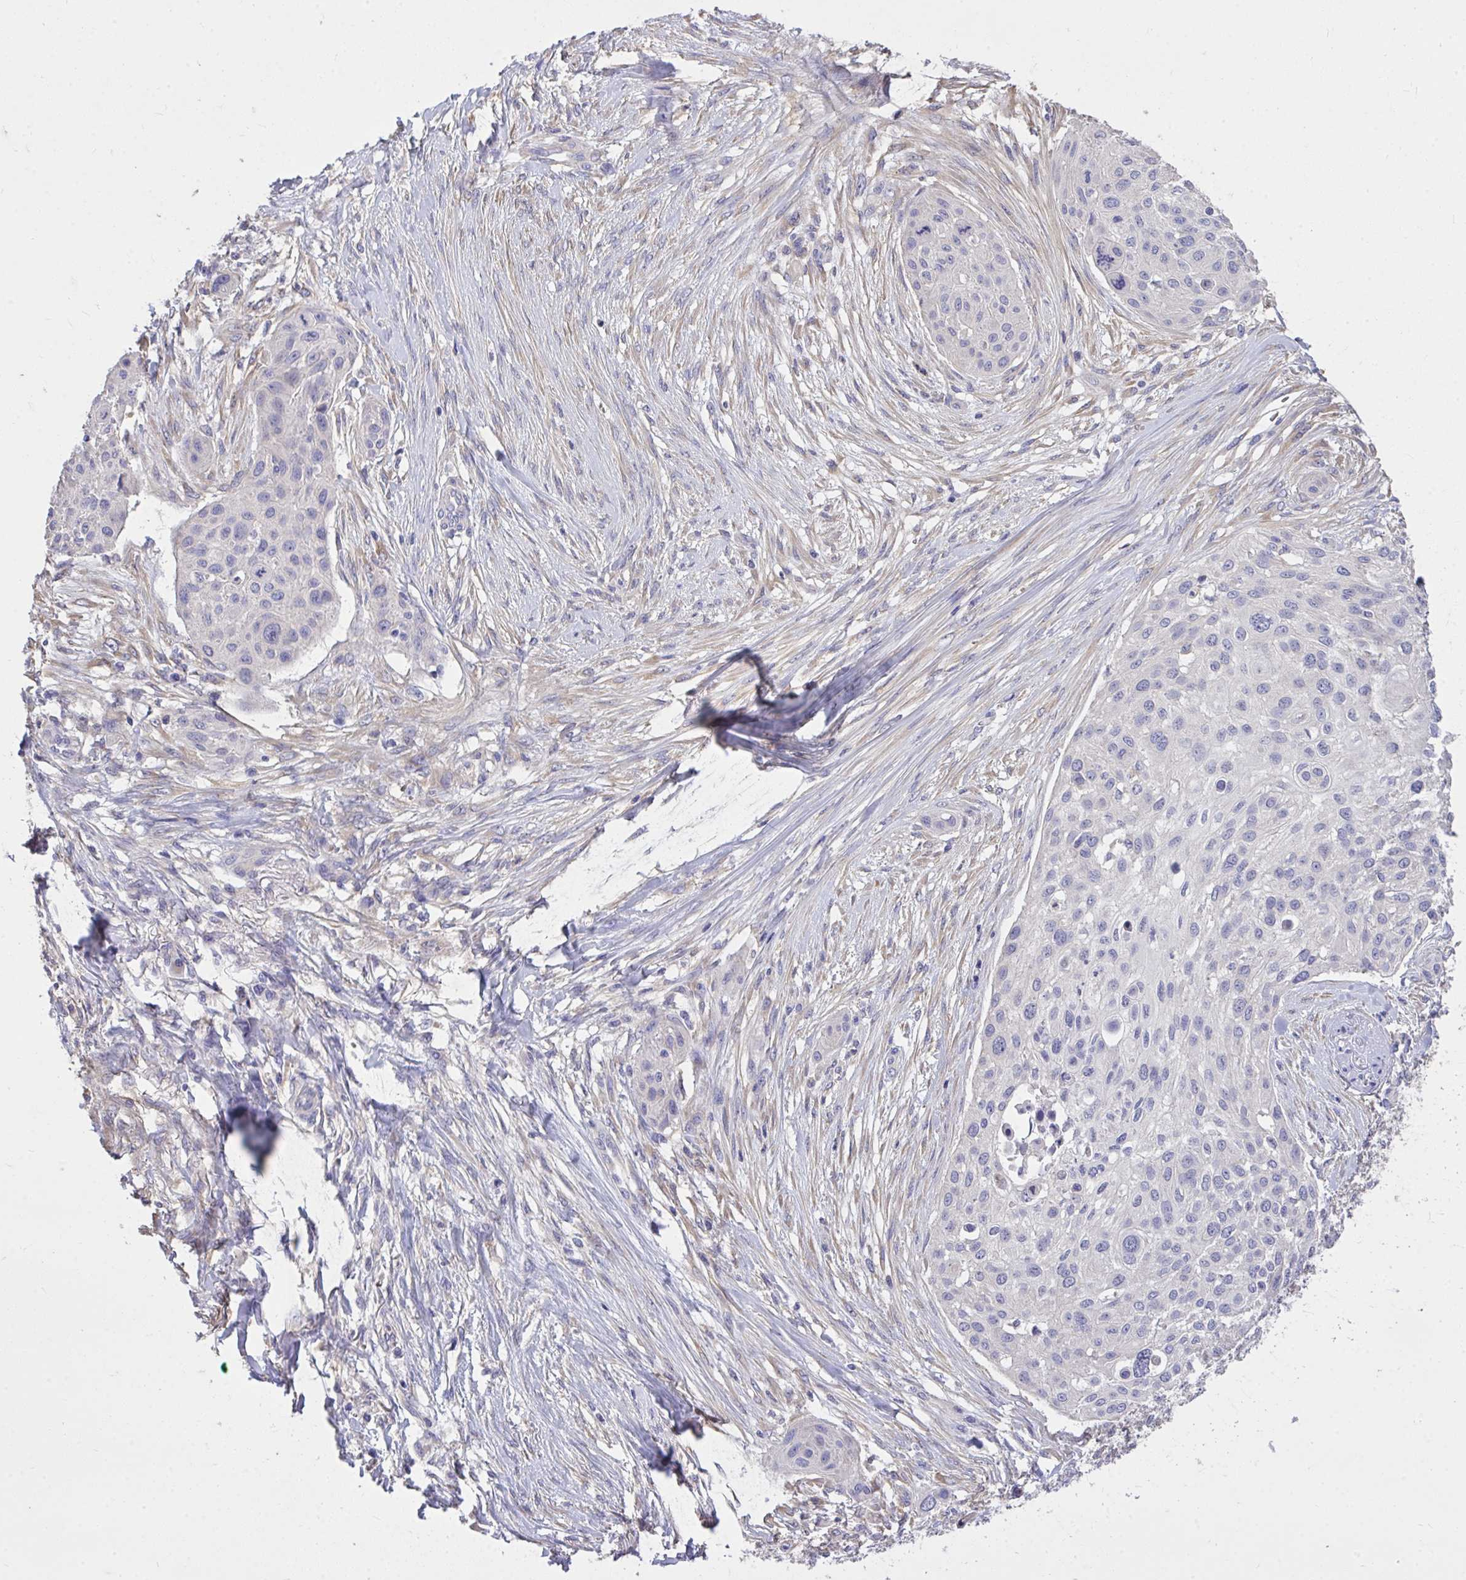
{"staining": {"intensity": "negative", "quantity": "none", "location": "none"}, "tissue": "skin cancer", "cell_type": "Tumor cells", "image_type": "cancer", "snomed": [{"axis": "morphology", "description": "Squamous cell carcinoma, NOS"}, {"axis": "topography", "description": "Skin"}], "caption": "This is an immunohistochemistry (IHC) histopathology image of skin squamous cell carcinoma. There is no staining in tumor cells.", "gene": "MPC2", "patient": {"sex": "female", "age": 87}}